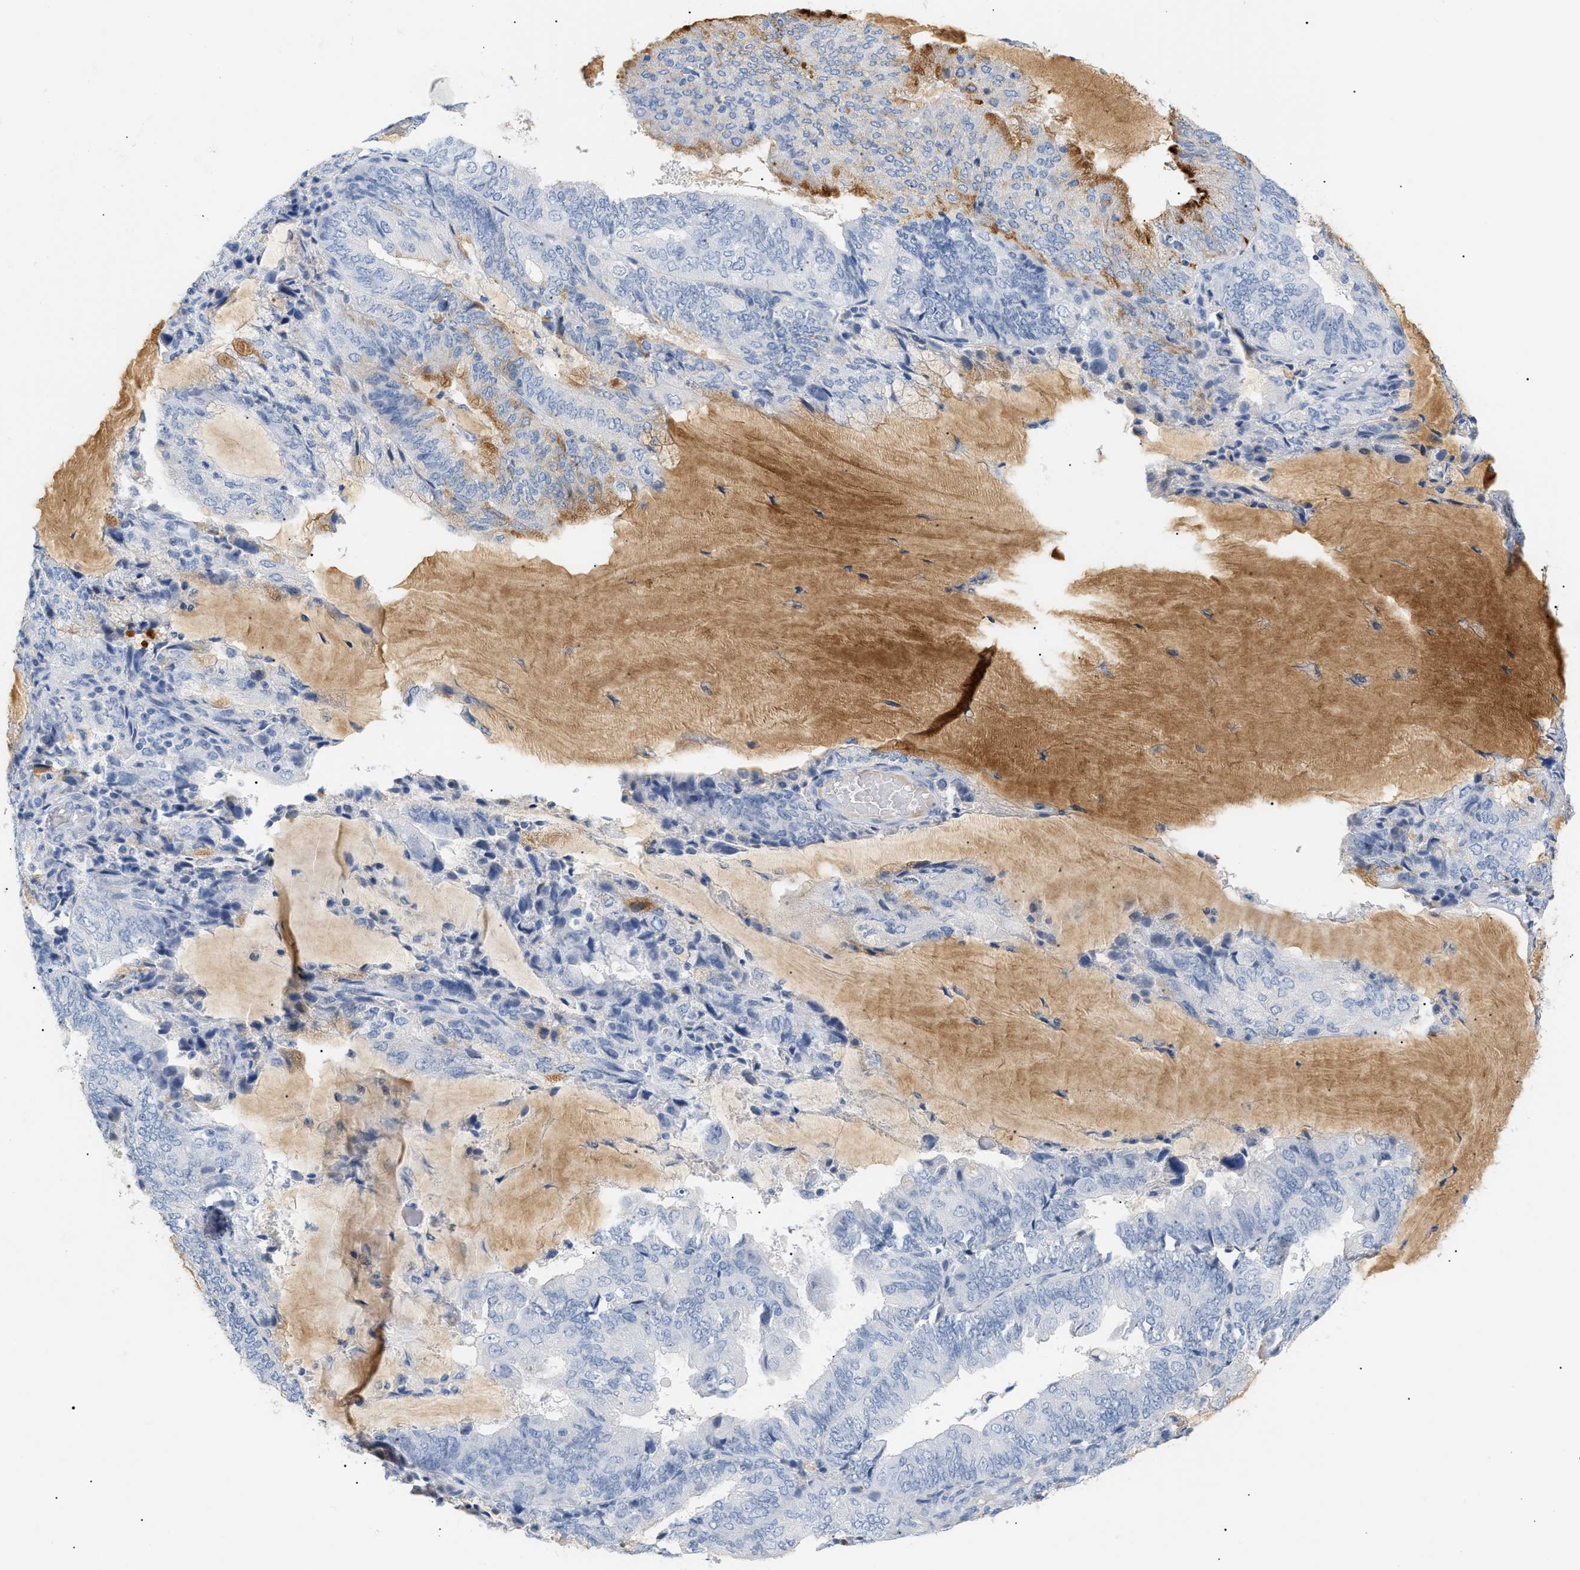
{"staining": {"intensity": "negative", "quantity": "none", "location": "none"}, "tissue": "endometrial cancer", "cell_type": "Tumor cells", "image_type": "cancer", "snomed": [{"axis": "morphology", "description": "Adenocarcinoma, NOS"}, {"axis": "topography", "description": "Endometrium"}], "caption": "The micrograph exhibits no significant positivity in tumor cells of endometrial cancer (adenocarcinoma).", "gene": "CFH", "patient": {"sex": "female", "age": 81}}